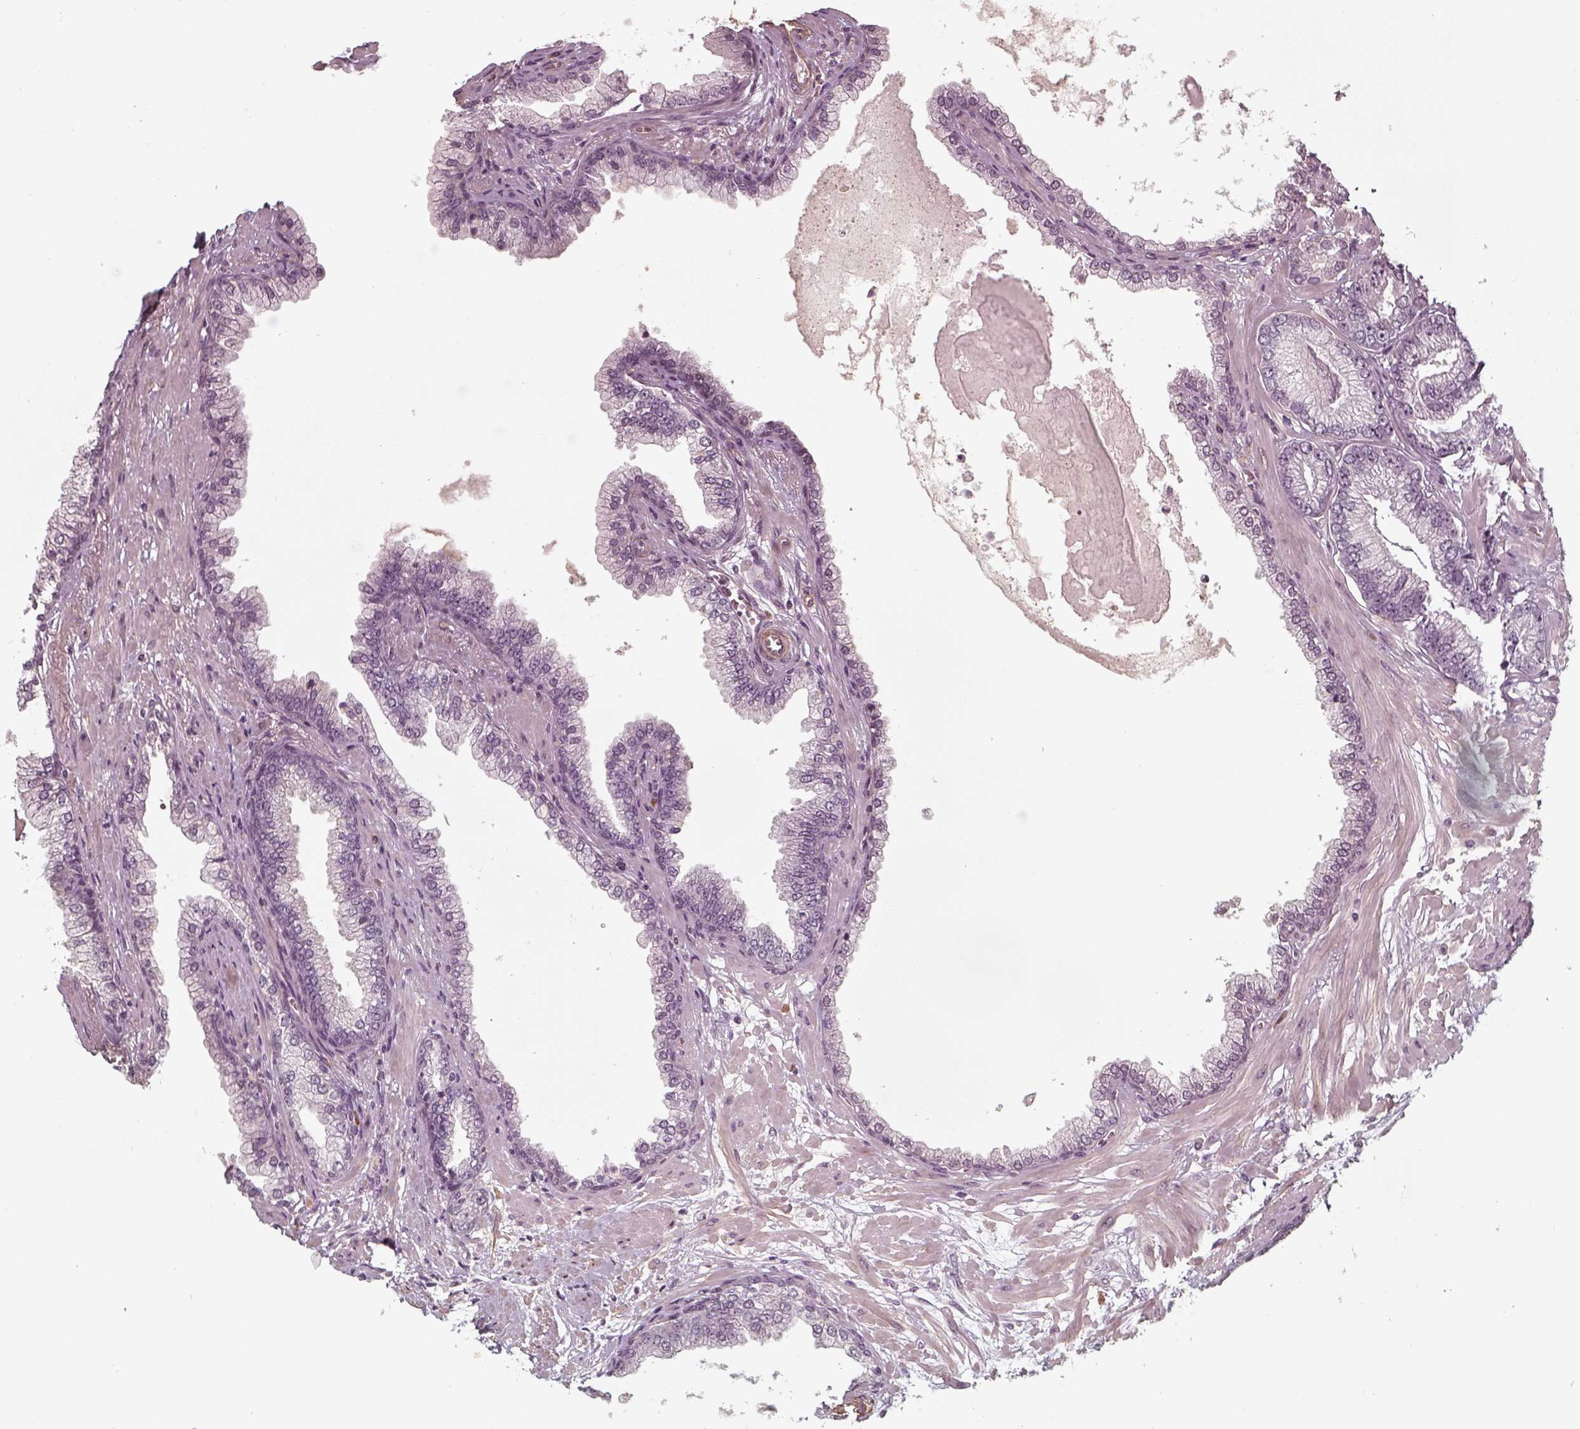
{"staining": {"intensity": "negative", "quantity": "none", "location": "none"}, "tissue": "prostate cancer", "cell_type": "Tumor cells", "image_type": "cancer", "snomed": [{"axis": "morphology", "description": "Adenocarcinoma, Low grade"}, {"axis": "topography", "description": "Prostate"}], "caption": "Immunohistochemistry image of neoplastic tissue: human prostate cancer (adenocarcinoma (low-grade)) stained with DAB exhibits no significant protein expression in tumor cells.", "gene": "LAMB2", "patient": {"sex": "male", "age": 64}}